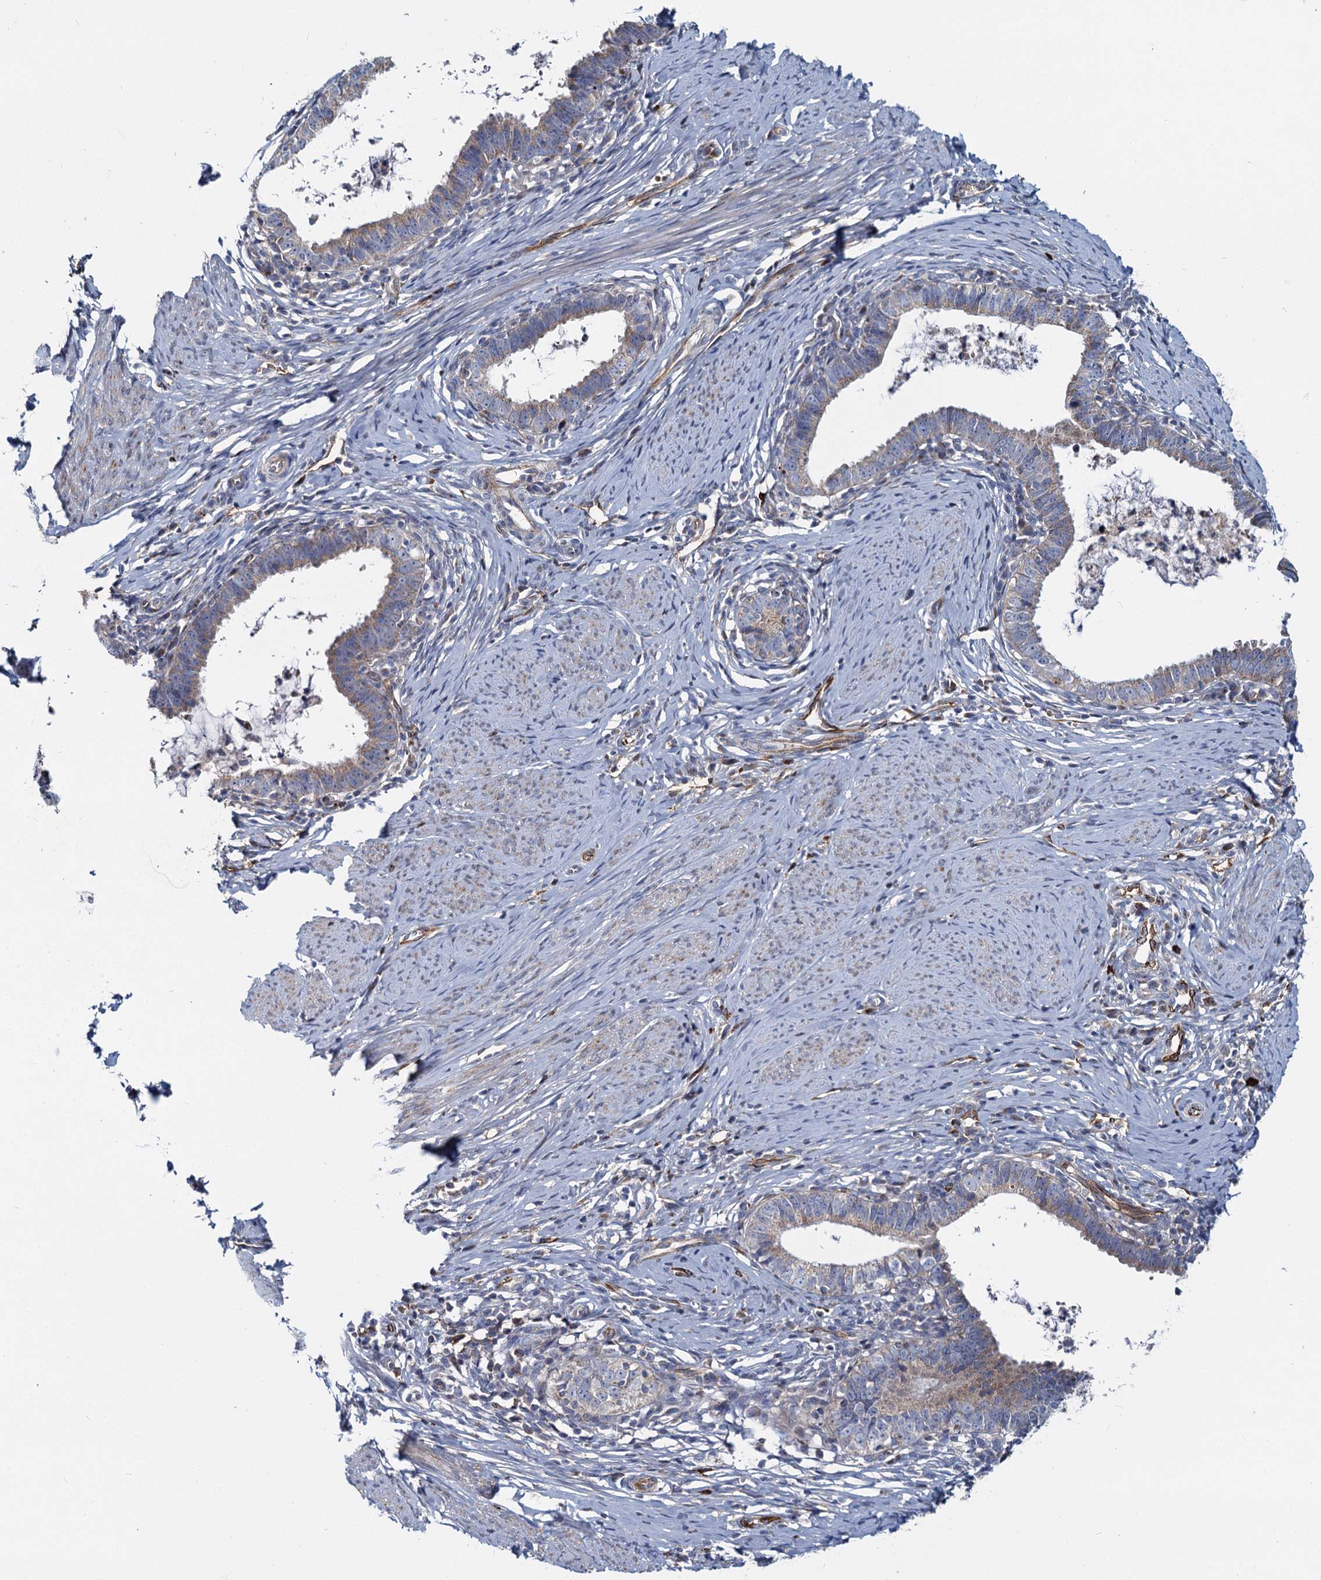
{"staining": {"intensity": "weak", "quantity": "25%-75%", "location": "cytoplasmic/membranous"}, "tissue": "cervical cancer", "cell_type": "Tumor cells", "image_type": "cancer", "snomed": [{"axis": "morphology", "description": "Adenocarcinoma, NOS"}, {"axis": "topography", "description": "Cervix"}], "caption": "Weak cytoplasmic/membranous positivity is present in about 25%-75% of tumor cells in cervical adenocarcinoma.", "gene": "DCUN1D2", "patient": {"sex": "female", "age": 36}}